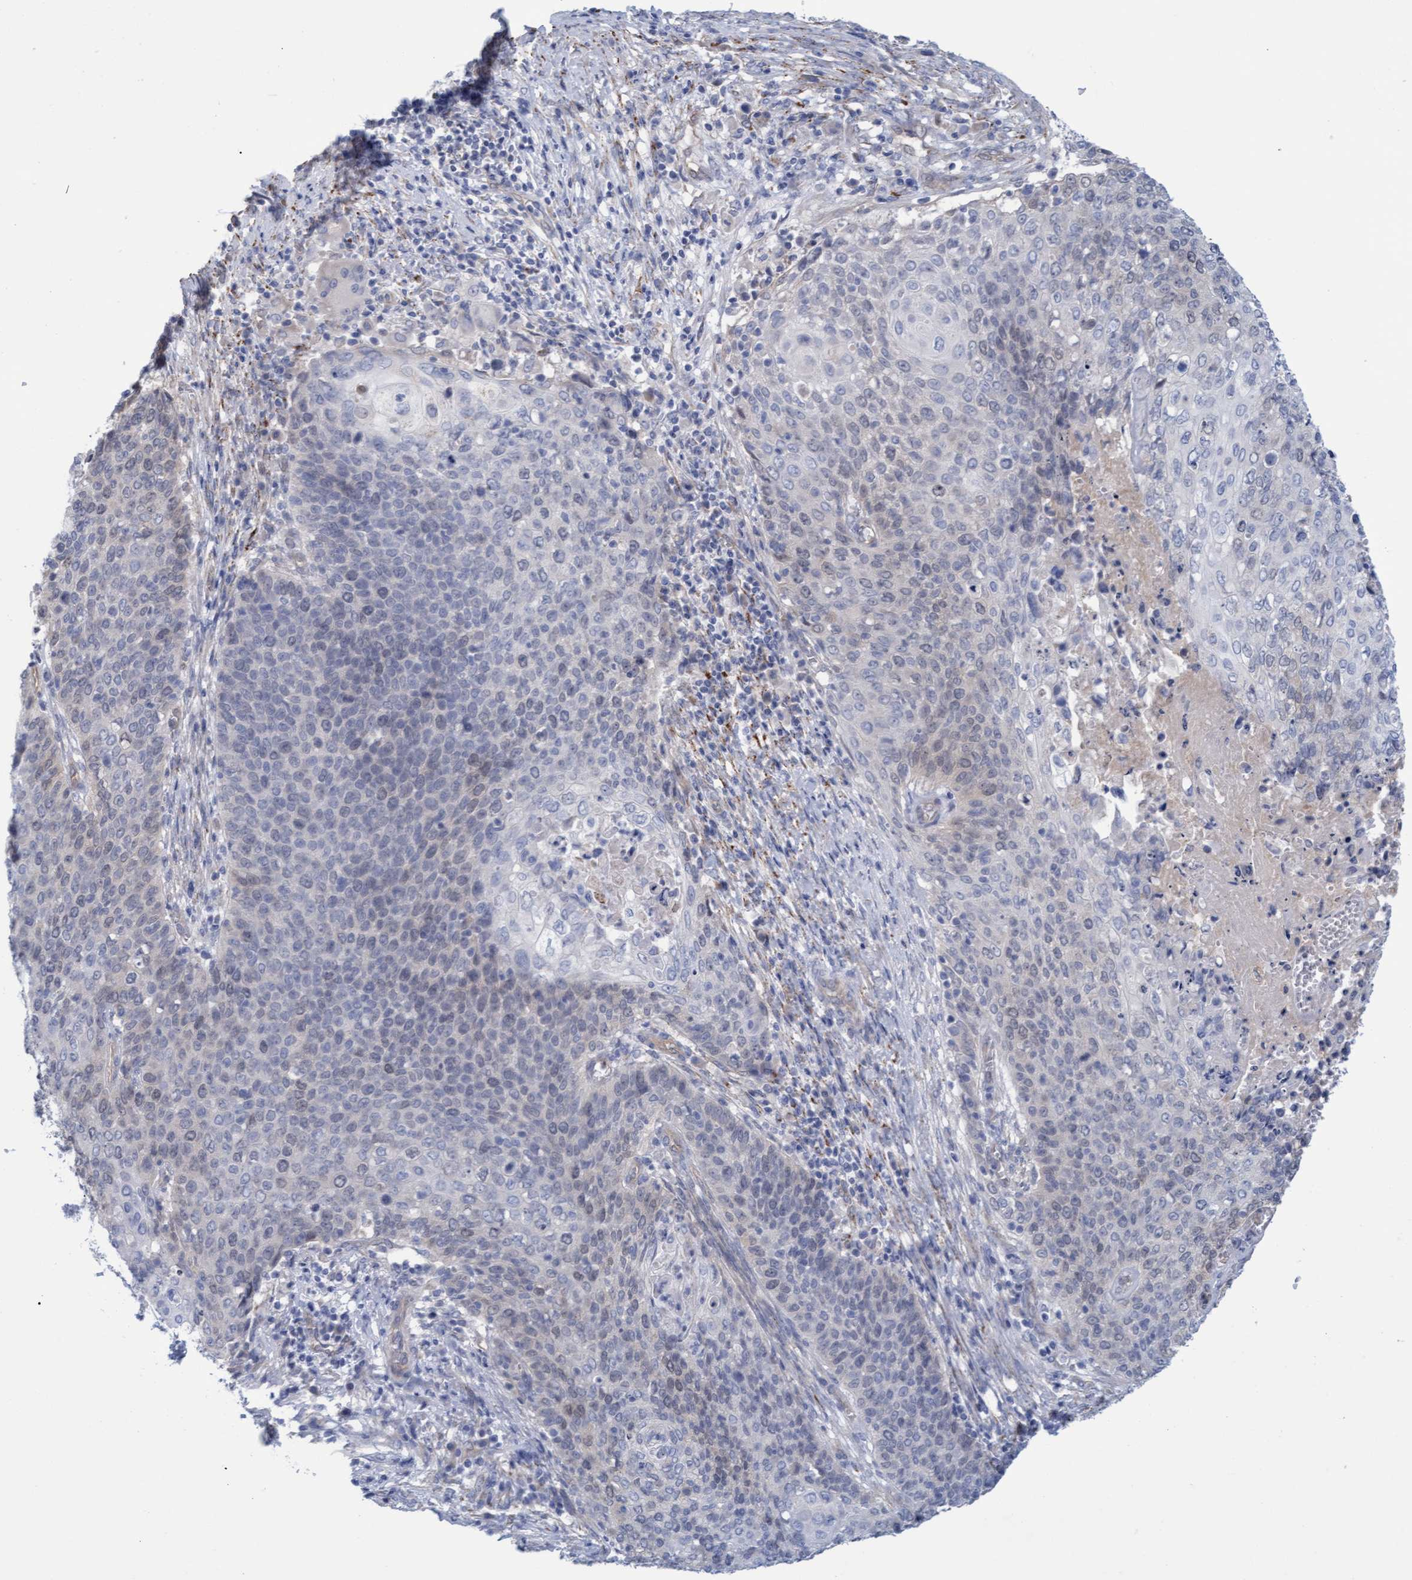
{"staining": {"intensity": "weak", "quantity": "<25%", "location": "cytoplasmic/membranous"}, "tissue": "cervical cancer", "cell_type": "Tumor cells", "image_type": "cancer", "snomed": [{"axis": "morphology", "description": "Squamous cell carcinoma, NOS"}, {"axis": "topography", "description": "Cervix"}], "caption": "Histopathology image shows no significant protein expression in tumor cells of cervical squamous cell carcinoma.", "gene": "STXBP1", "patient": {"sex": "female", "age": 39}}